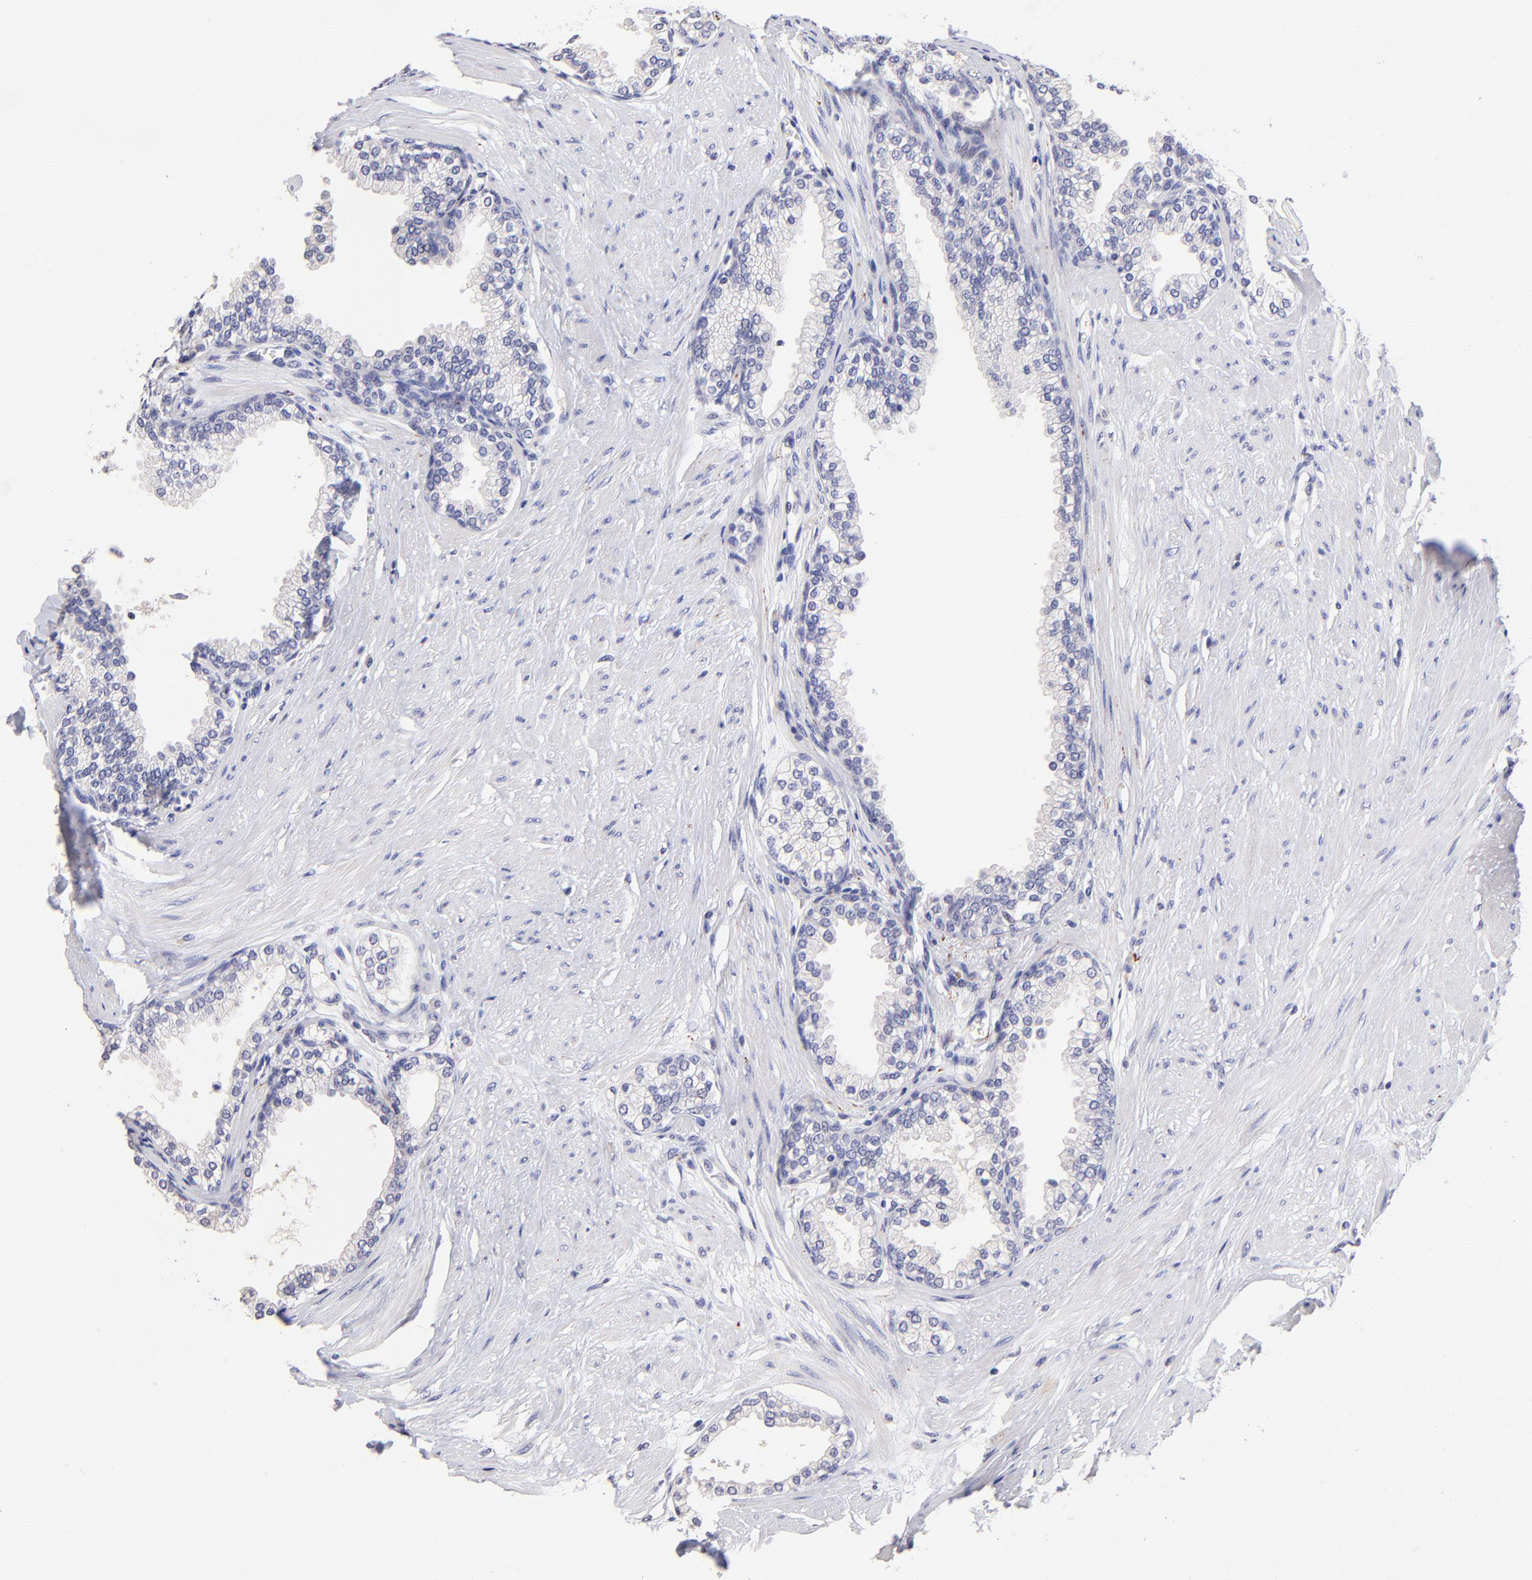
{"staining": {"intensity": "negative", "quantity": "none", "location": "none"}, "tissue": "prostate", "cell_type": "Glandular cells", "image_type": "normal", "snomed": [{"axis": "morphology", "description": "Normal tissue, NOS"}, {"axis": "topography", "description": "Prostate"}], "caption": "High power microscopy photomicrograph of an IHC histopathology image of unremarkable prostate, revealing no significant expression in glandular cells.", "gene": "DNMT1", "patient": {"sex": "male", "age": 64}}